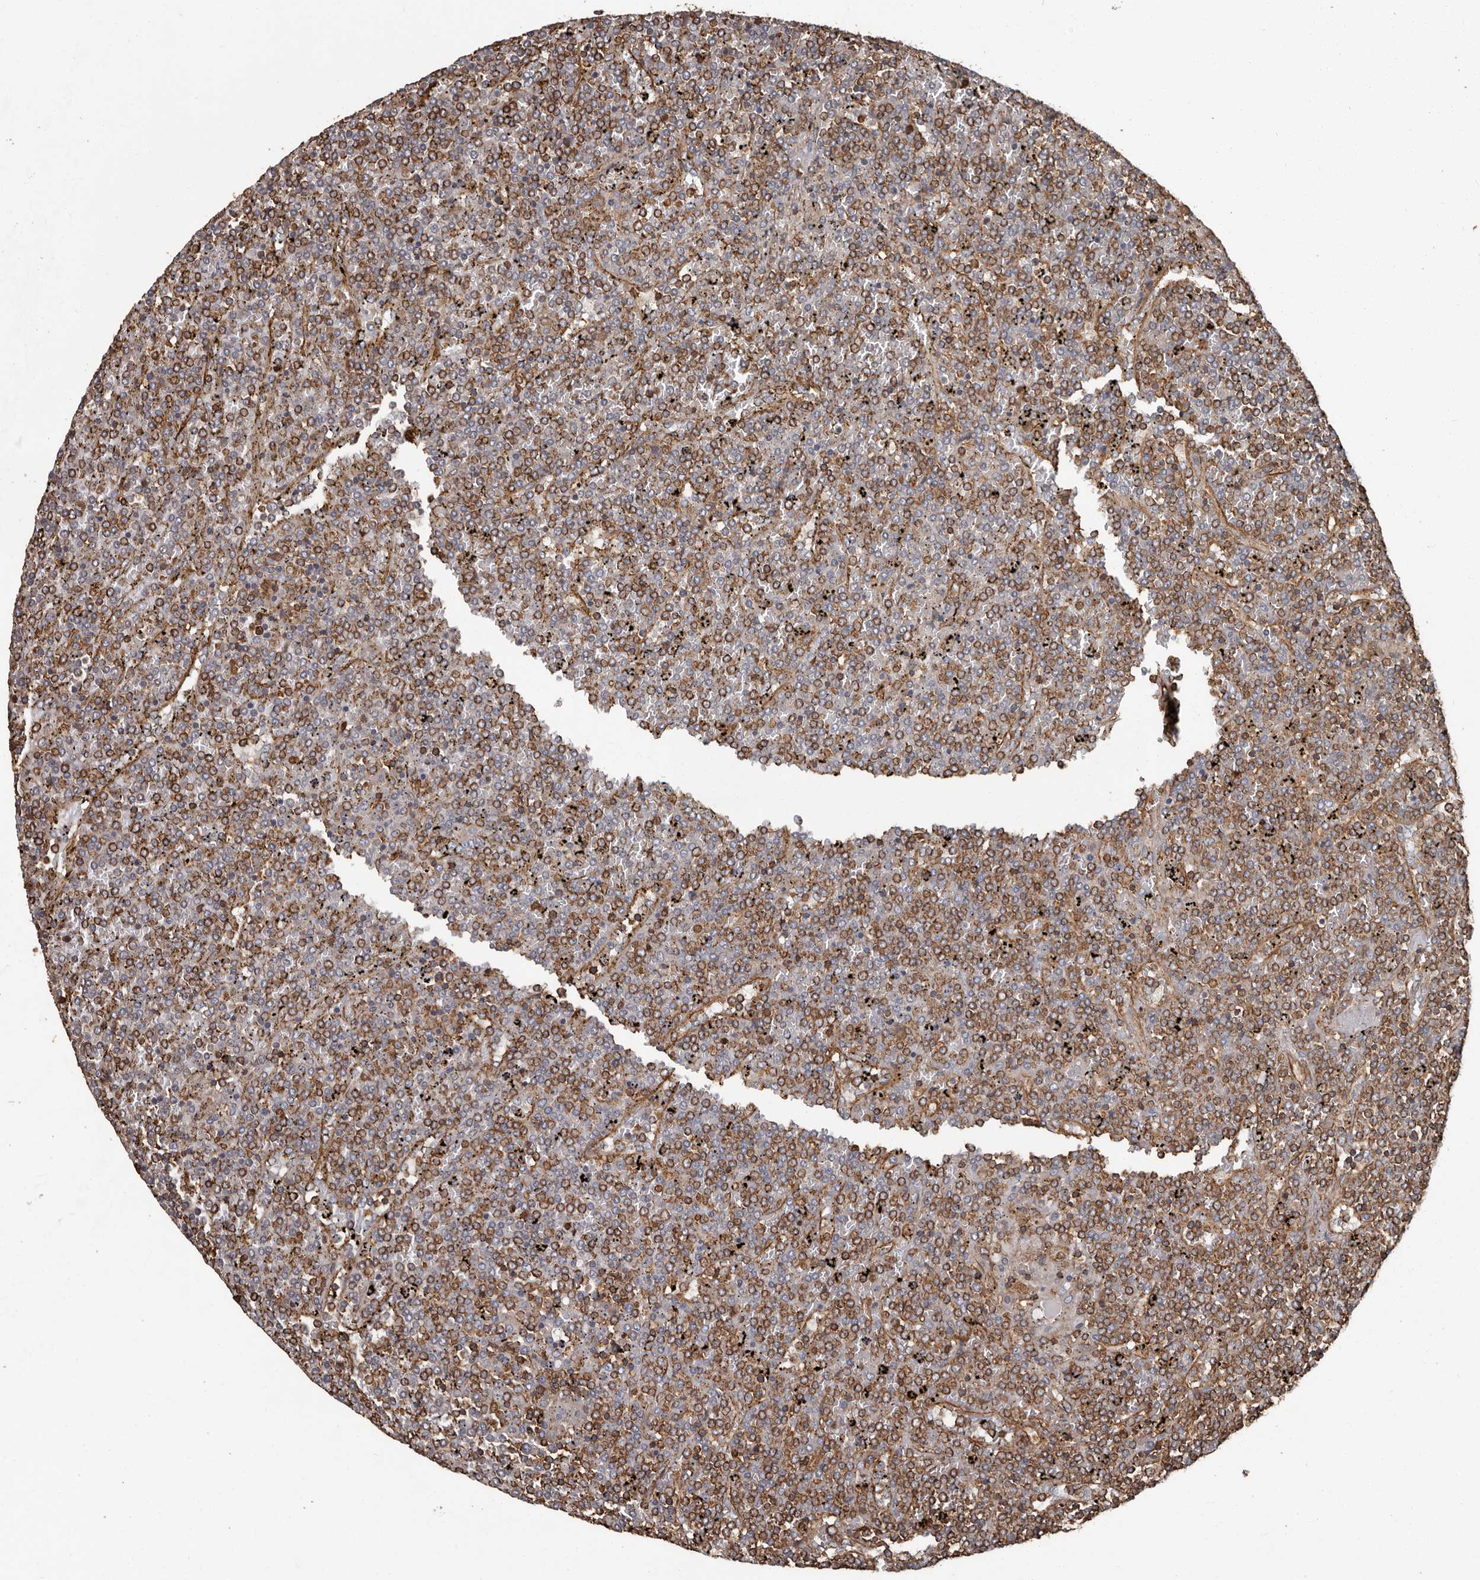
{"staining": {"intensity": "strong", "quantity": "25%-75%", "location": "cytoplasmic/membranous"}, "tissue": "lymphoma", "cell_type": "Tumor cells", "image_type": "cancer", "snomed": [{"axis": "morphology", "description": "Malignant lymphoma, non-Hodgkin's type, Low grade"}, {"axis": "topography", "description": "Spleen"}], "caption": "Immunohistochemistry (IHC) (DAB (3,3'-diaminobenzidine)) staining of lymphoma demonstrates strong cytoplasmic/membranous protein positivity in about 25%-75% of tumor cells.", "gene": "DENND6B", "patient": {"sex": "female", "age": 19}}